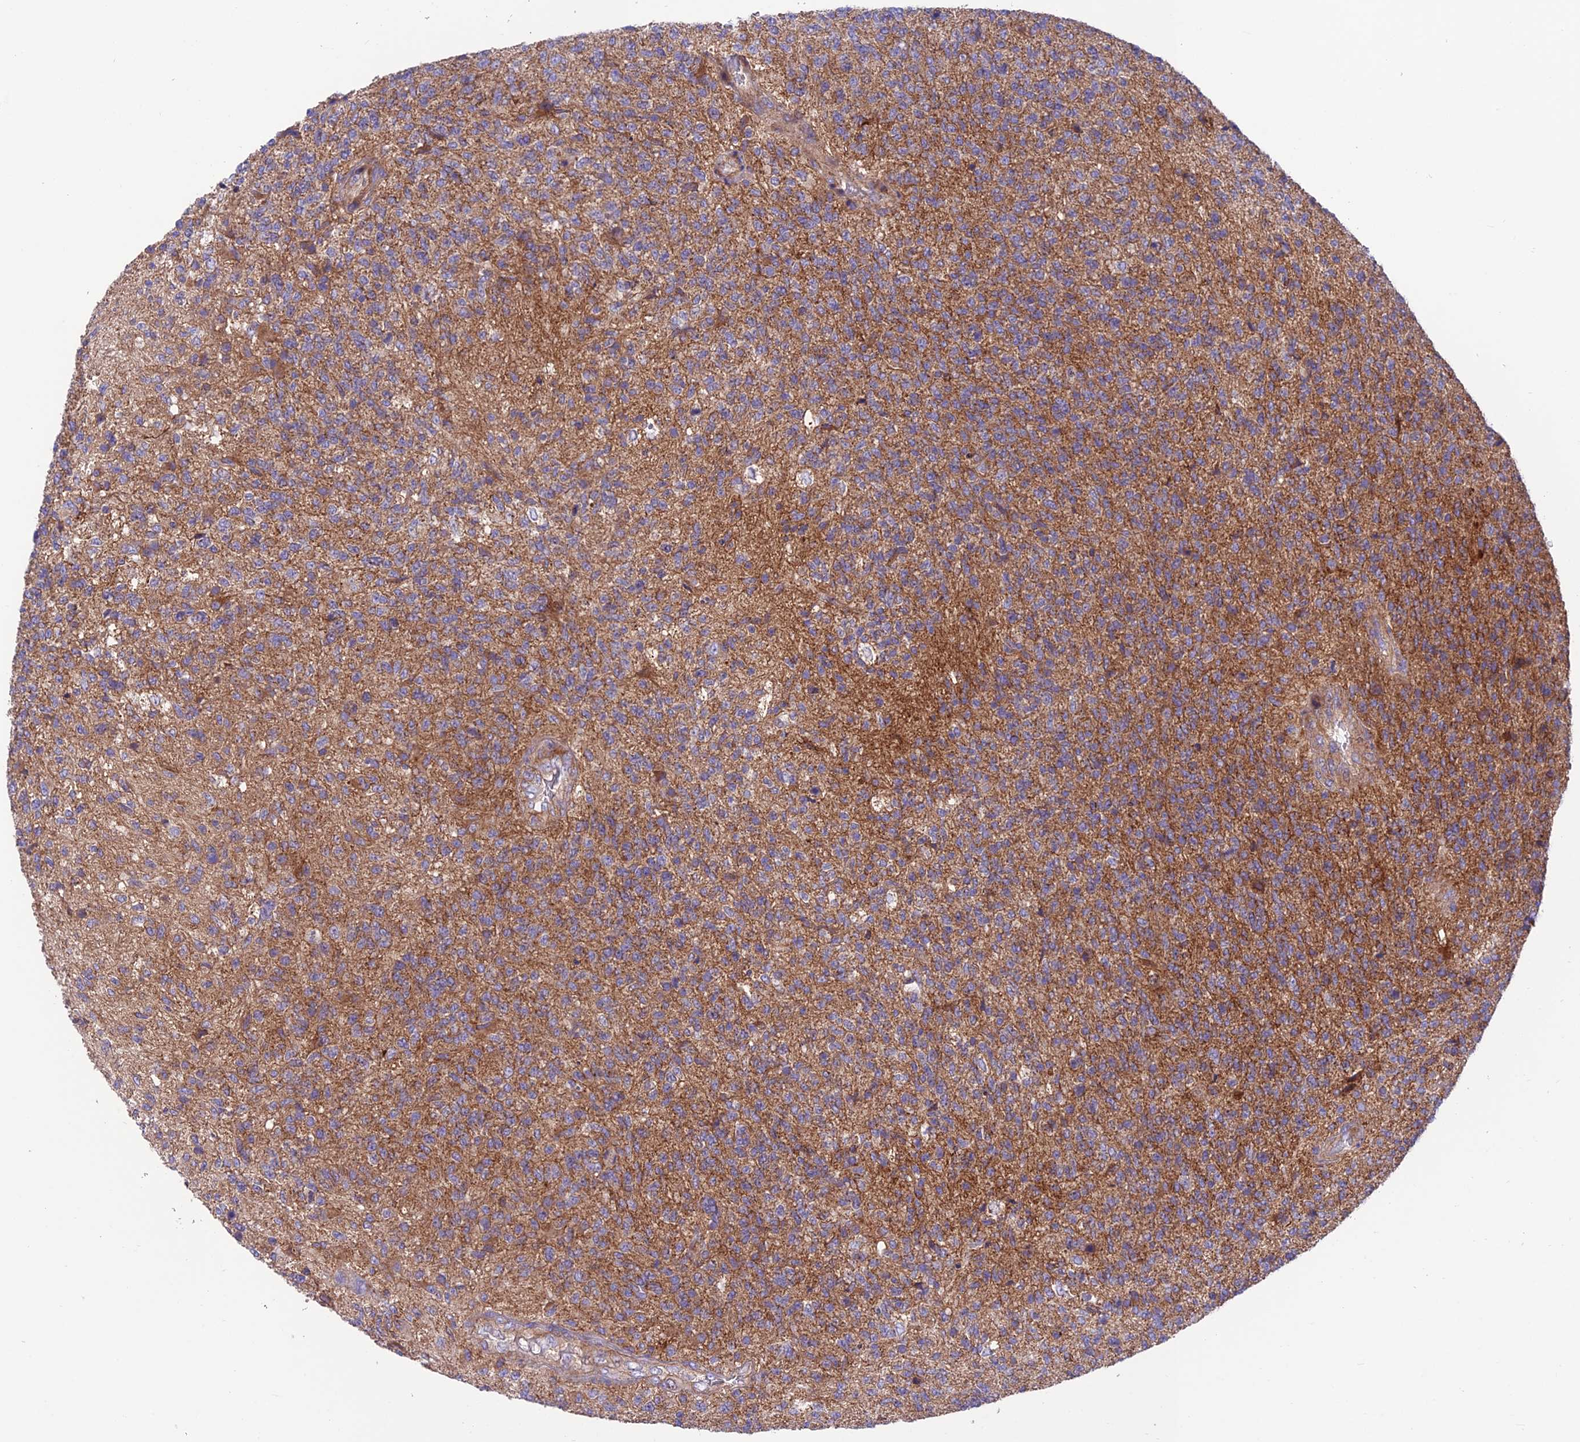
{"staining": {"intensity": "moderate", "quantity": ">75%", "location": "cytoplasmic/membranous"}, "tissue": "glioma", "cell_type": "Tumor cells", "image_type": "cancer", "snomed": [{"axis": "morphology", "description": "Glioma, malignant, High grade"}, {"axis": "topography", "description": "Brain"}], "caption": "Moderate cytoplasmic/membranous protein positivity is present in approximately >75% of tumor cells in malignant glioma (high-grade). (DAB IHC with brightfield microscopy, high magnification).", "gene": "VPS16", "patient": {"sex": "male", "age": 56}}